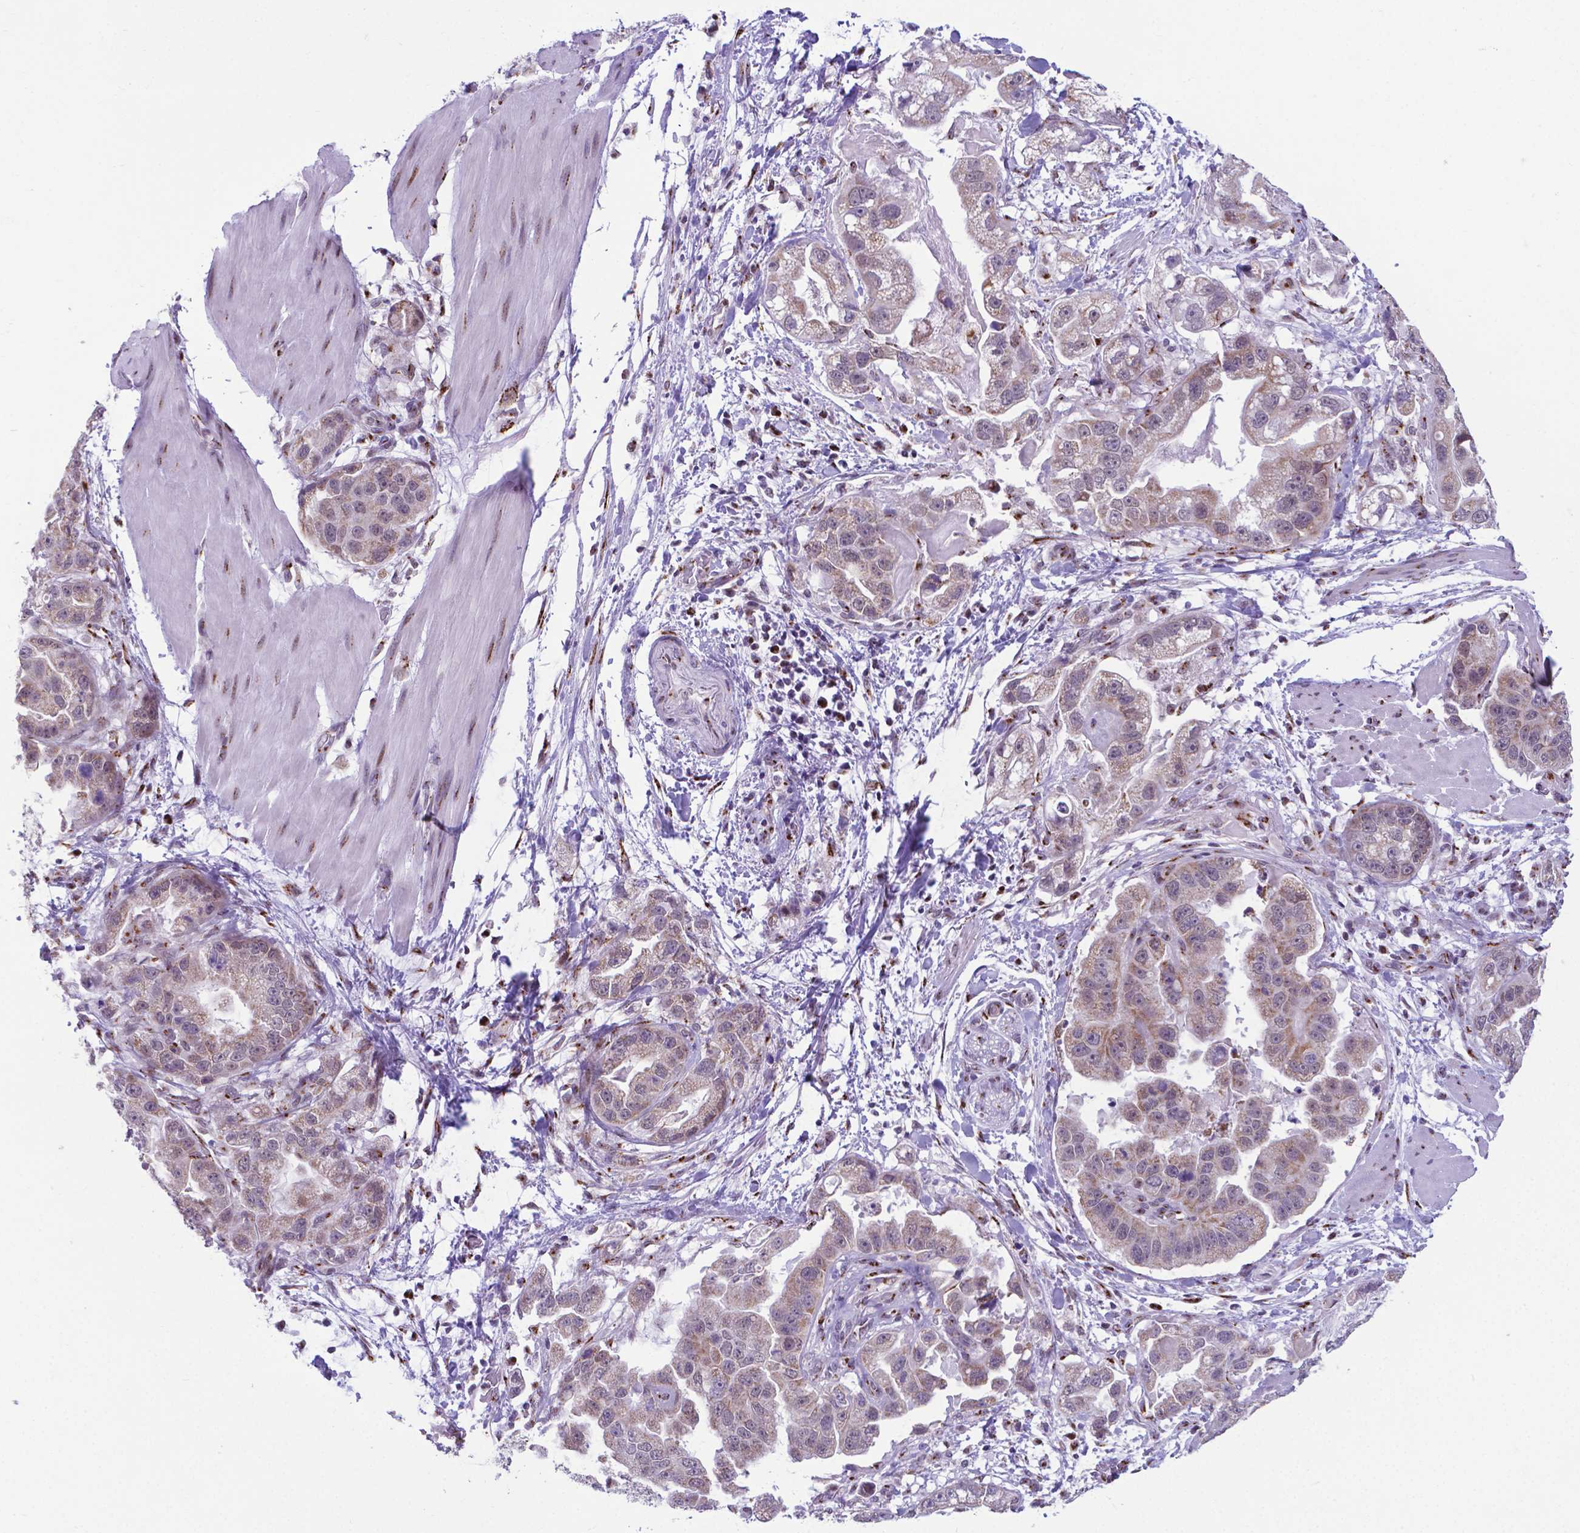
{"staining": {"intensity": "weak", "quantity": "25%-75%", "location": "cytoplasmic/membranous"}, "tissue": "stomach cancer", "cell_type": "Tumor cells", "image_type": "cancer", "snomed": [{"axis": "morphology", "description": "Adenocarcinoma, NOS"}, {"axis": "topography", "description": "Stomach"}], "caption": "Human stomach cancer stained for a protein (brown) reveals weak cytoplasmic/membranous positive staining in about 25%-75% of tumor cells.", "gene": "MRPL10", "patient": {"sex": "male", "age": 59}}